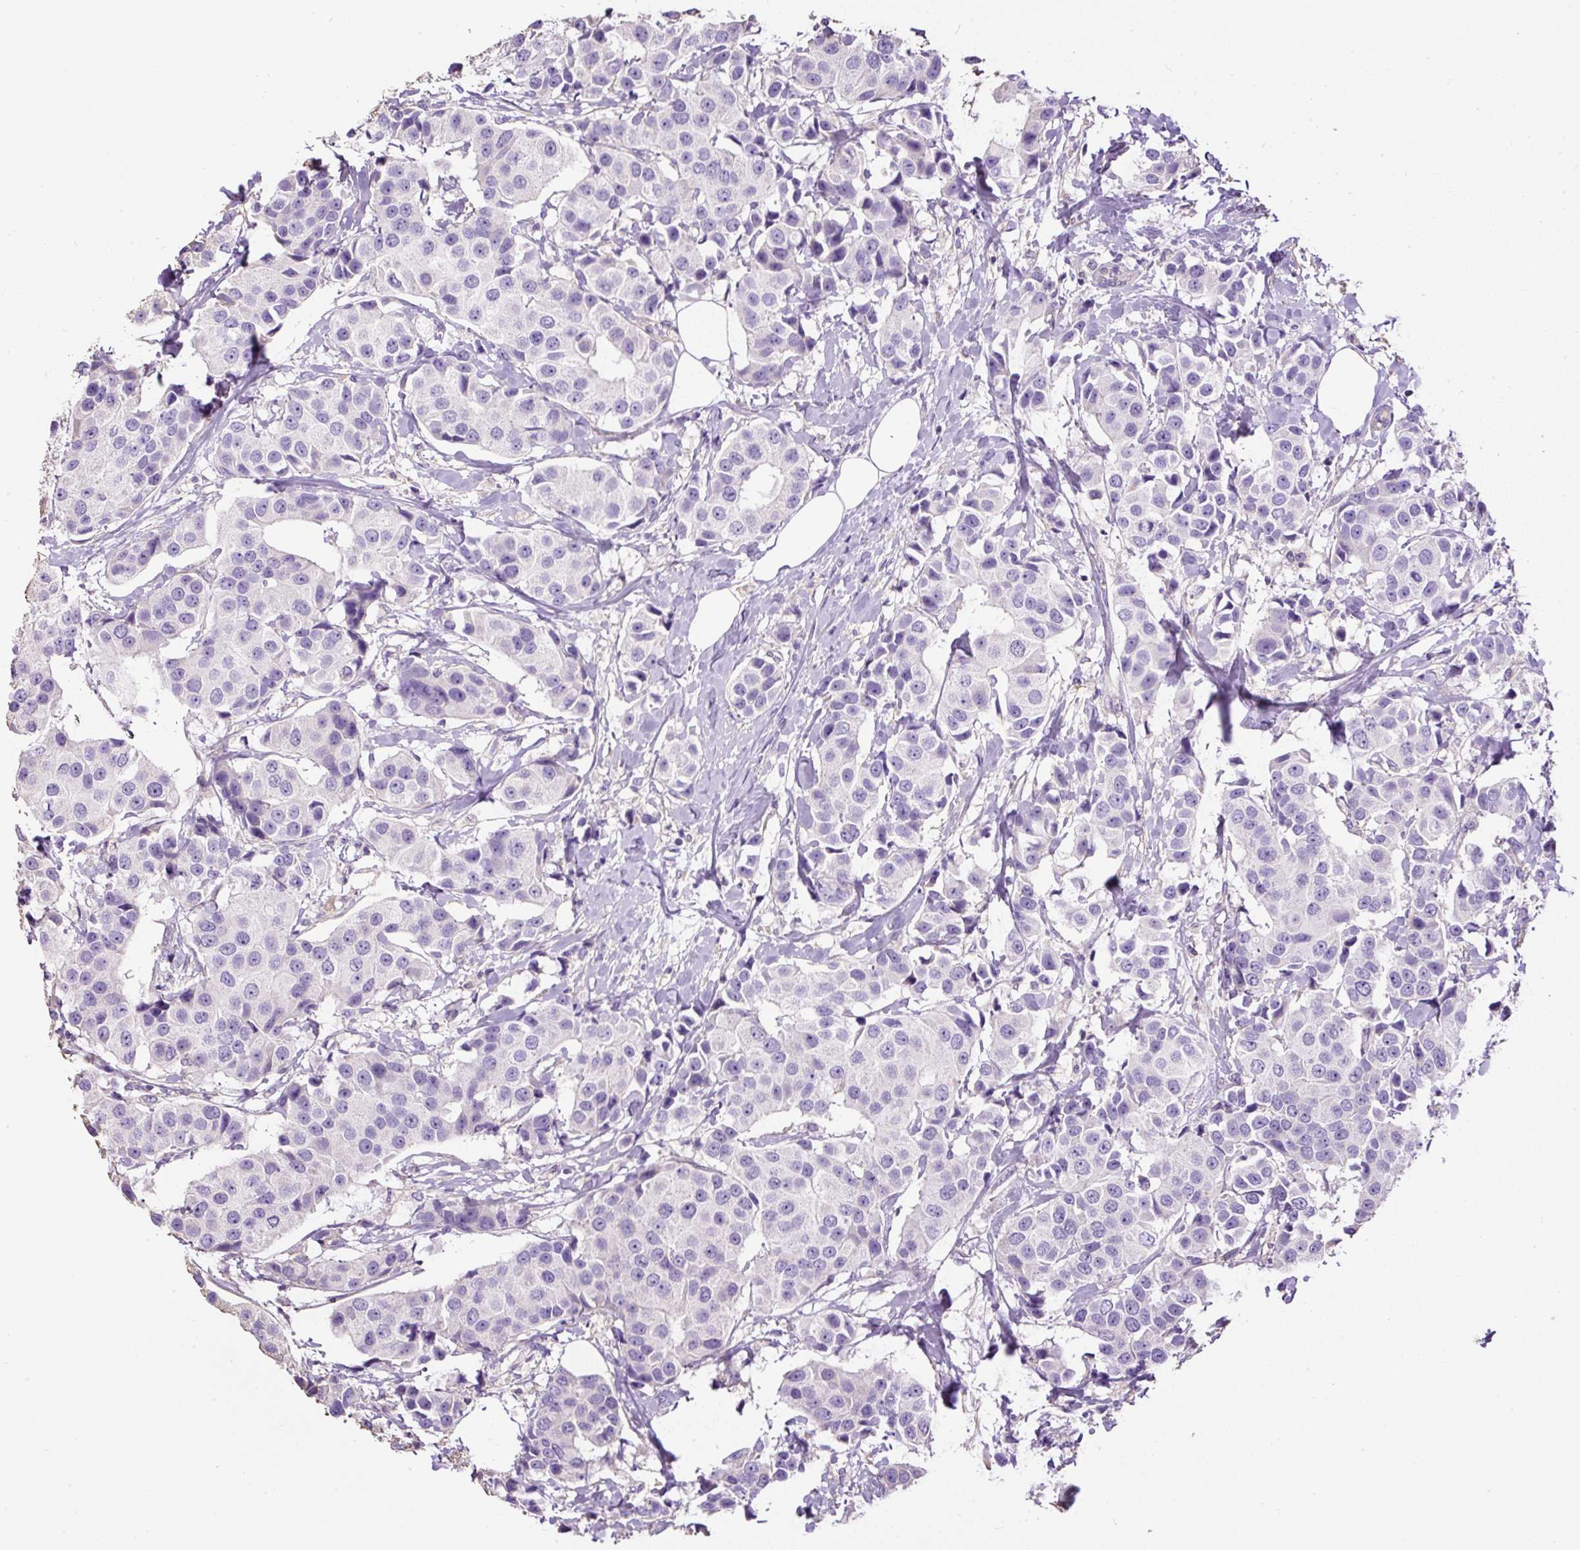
{"staining": {"intensity": "negative", "quantity": "none", "location": "none"}, "tissue": "breast cancer", "cell_type": "Tumor cells", "image_type": "cancer", "snomed": [{"axis": "morphology", "description": "Normal tissue, NOS"}, {"axis": "morphology", "description": "Duct carcinoma"}, {"axis": "topography", "description": "Breast"}], "caption": "Tumor cells are negative for protein expression in human breast cancer (intraductal carcinoma).", "gene": "PDIA2", "patient": {"sex": "female", "age": 39}}